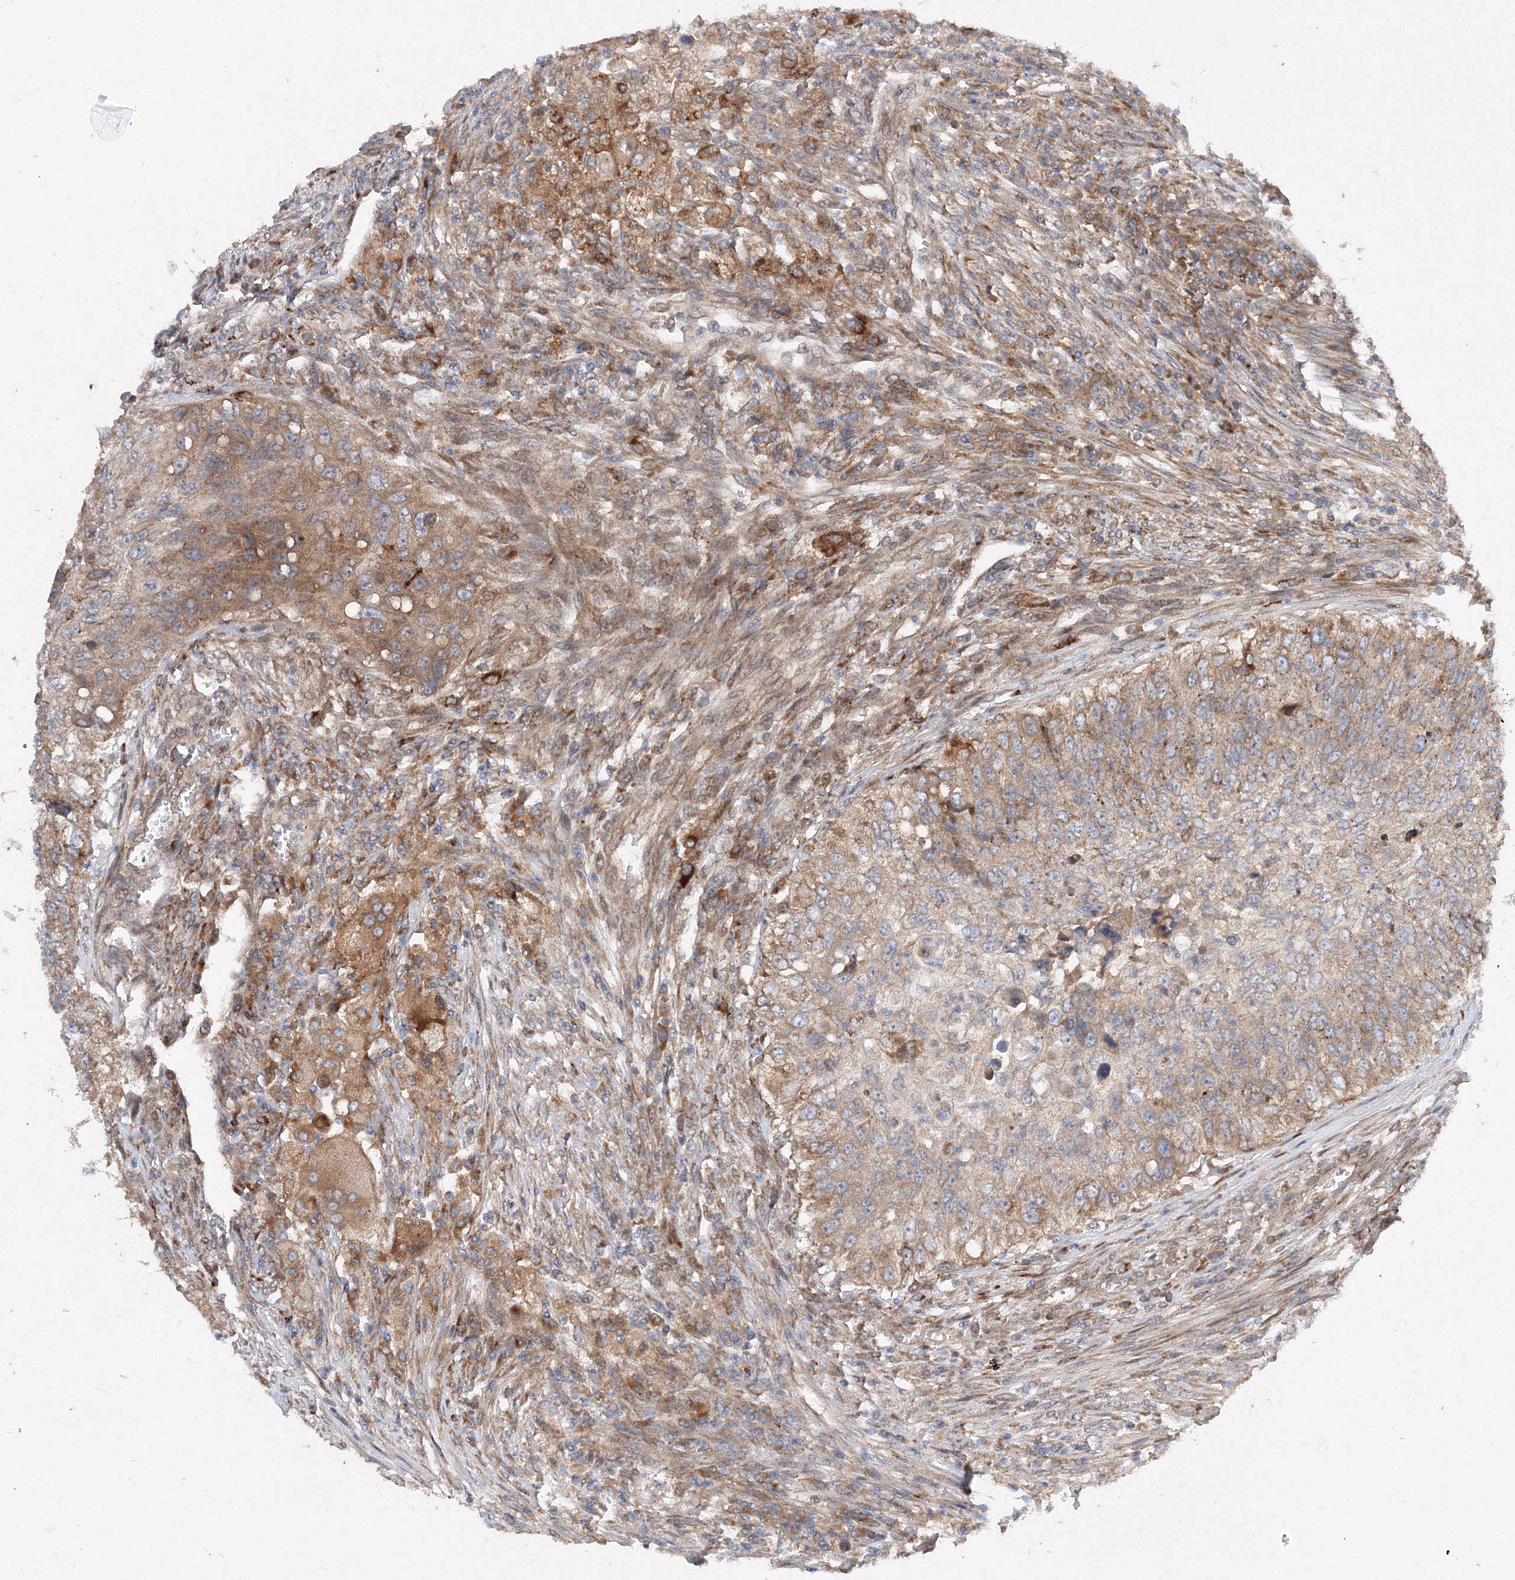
{"staining": {"intensity": "weak", "quantity": "25%-75%", "location": "cytoplasmic/membranous"}, "tissue": "urothelial cancer", "cell_type": "Tumor cells", "image_type": "cancer", "snomed": [{"axis": "morphology", "description": "Urothelial carcinoma, High grade"}, {"axis": "topography", "description": "Urinary bladder"}], "caption": "Immunohistochemical staining of human urothelial cancer demonstrates low levels of weak cytoplasmic/membranous staining in approximately 25%-75% of tumor cells.", "gene": "SLC36A1", "patient": {"sex": "female", "age": 60}}